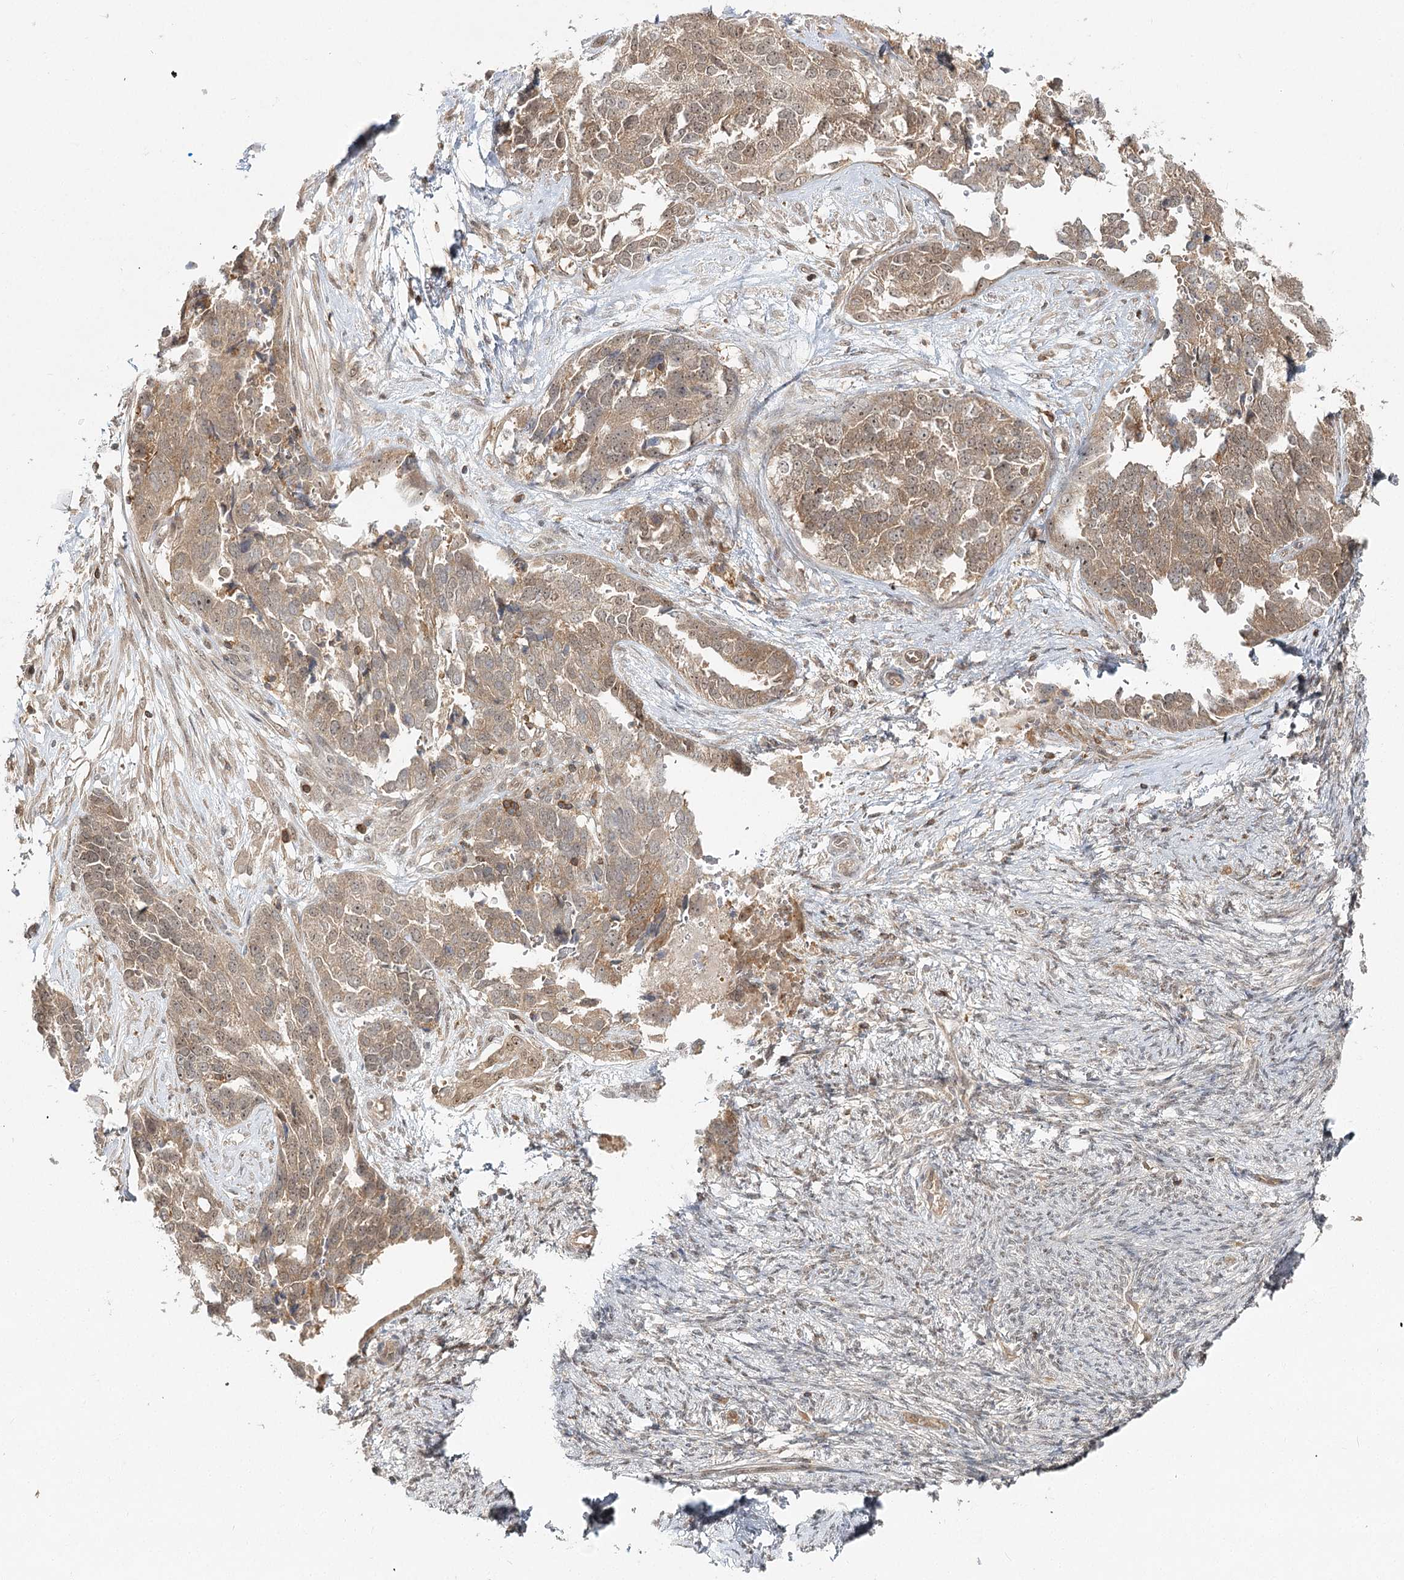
{"staining": {"intensity": "moderate", "quantity": ">75%", "location": "cytoplasmic/membranous"}, "tissue": "ovarian cancer", "cell_type": "Tumor cells", "image_type": "cancer", "snomed": [{"axis": "morphology", "description": "Cystadenocarcinoma, serous, NOS"}, {"axis": "topography", "description": "Ovary"}], "caption": "High-magnification brightfield microscopy of ovarian cancer stained with DAB (brown) and counterstained with hematoxylin (blue). tumor cells exhibit moderate cytoplasmic/membranous expression is present in about>75% of cells.", "gene": "FAM120B", "patient": {"sex": "female", "age": 44}}